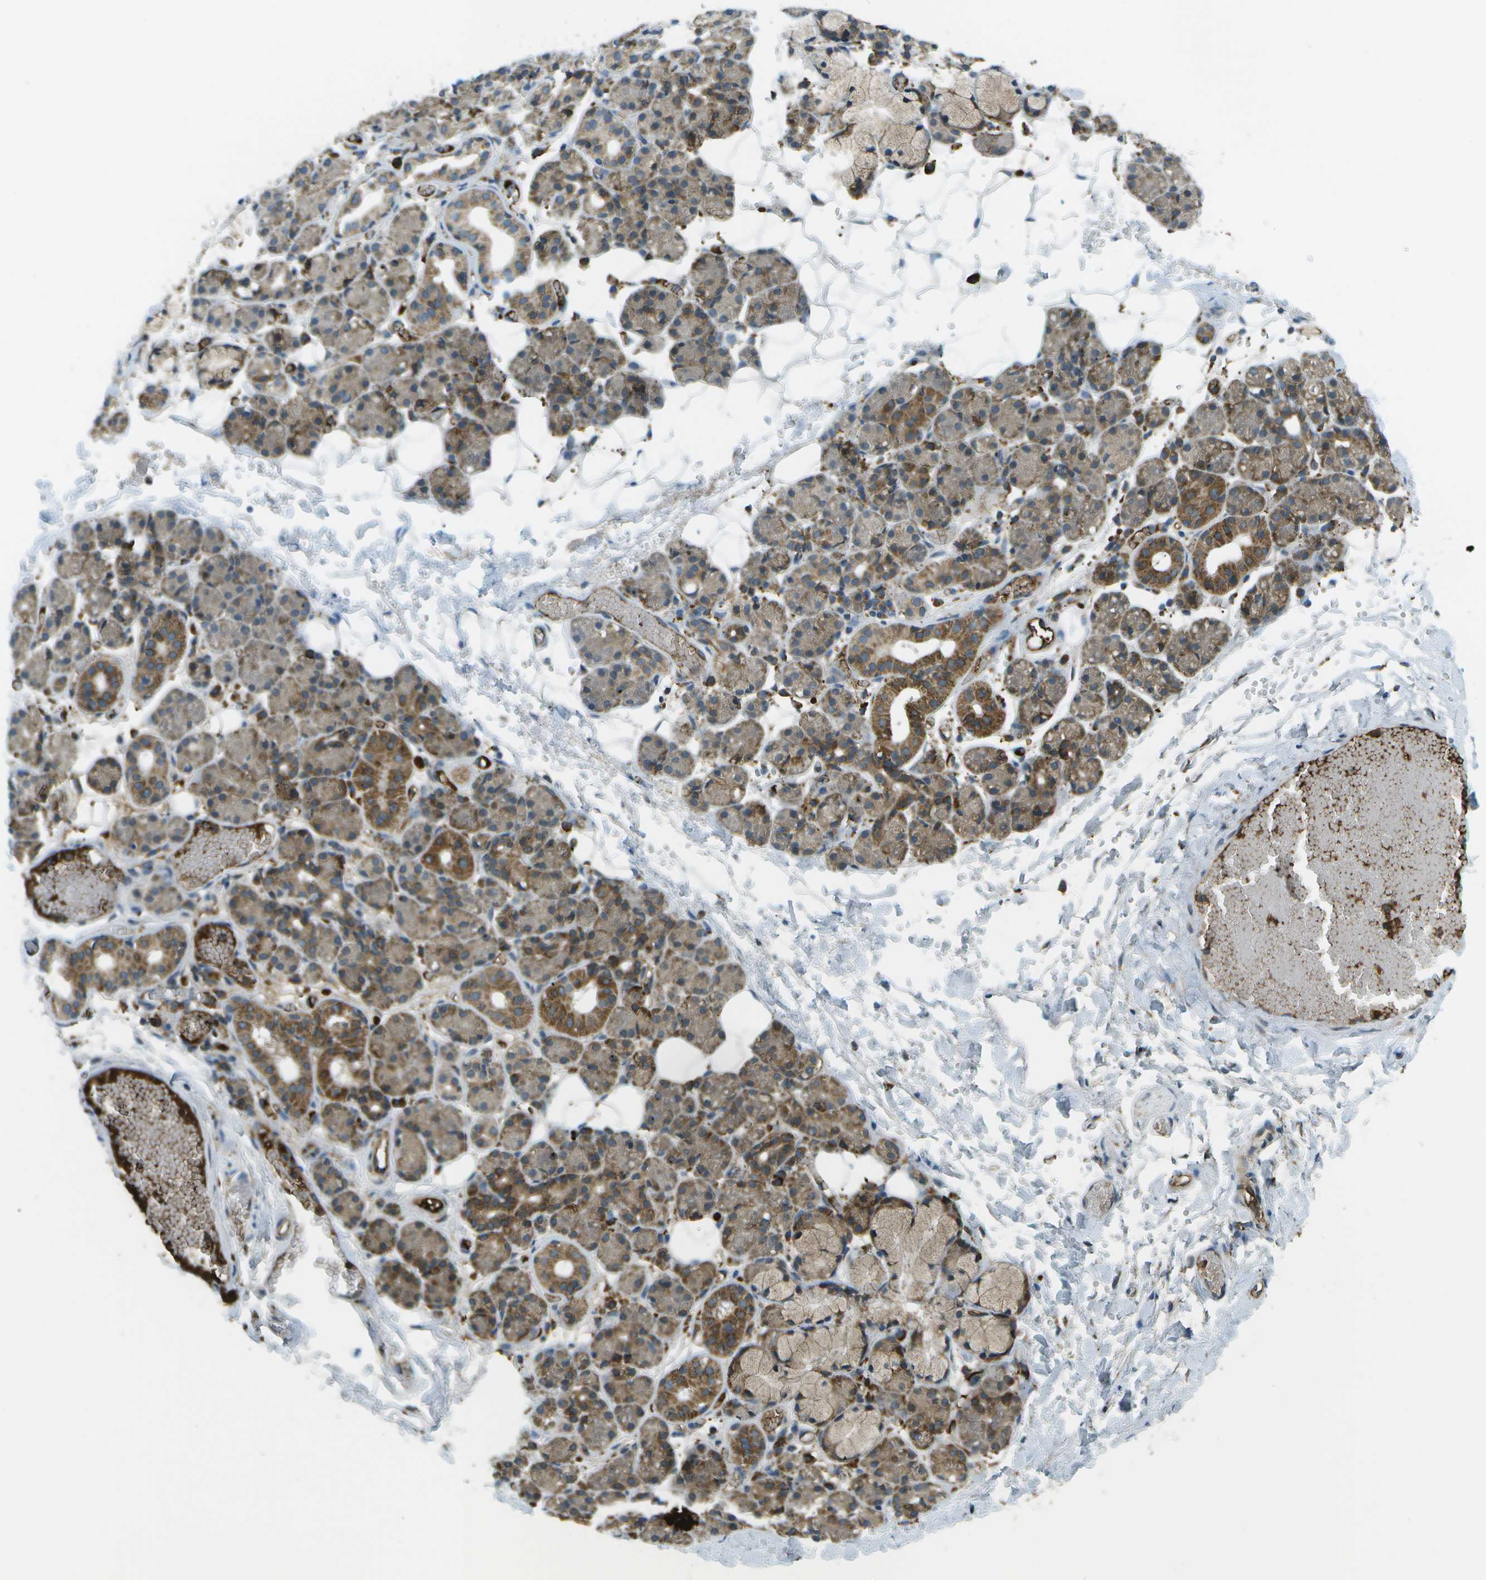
{"staining": {"intensity": "moderate", "quantity": "25%-75%", "location": "cytoplasmic/membranous"}, "tissue": "salivary gland", "cell_type": "Glandular cells", "image_type": "normal", "snomed": [{"axis": "morphology", "description": "Normal tissue, NOS"}, {"axis": "topography", "description": "Salivary gland"}], "caption": "IHC image of normal human salivary gland stained for a protein (brown), which exhibits medium levels of moderate cytoplasmic/membranous expression in about 25%-75% of glandular cells.", "gene": "USP30", "patient": {"sex": "male", "age": 63}}